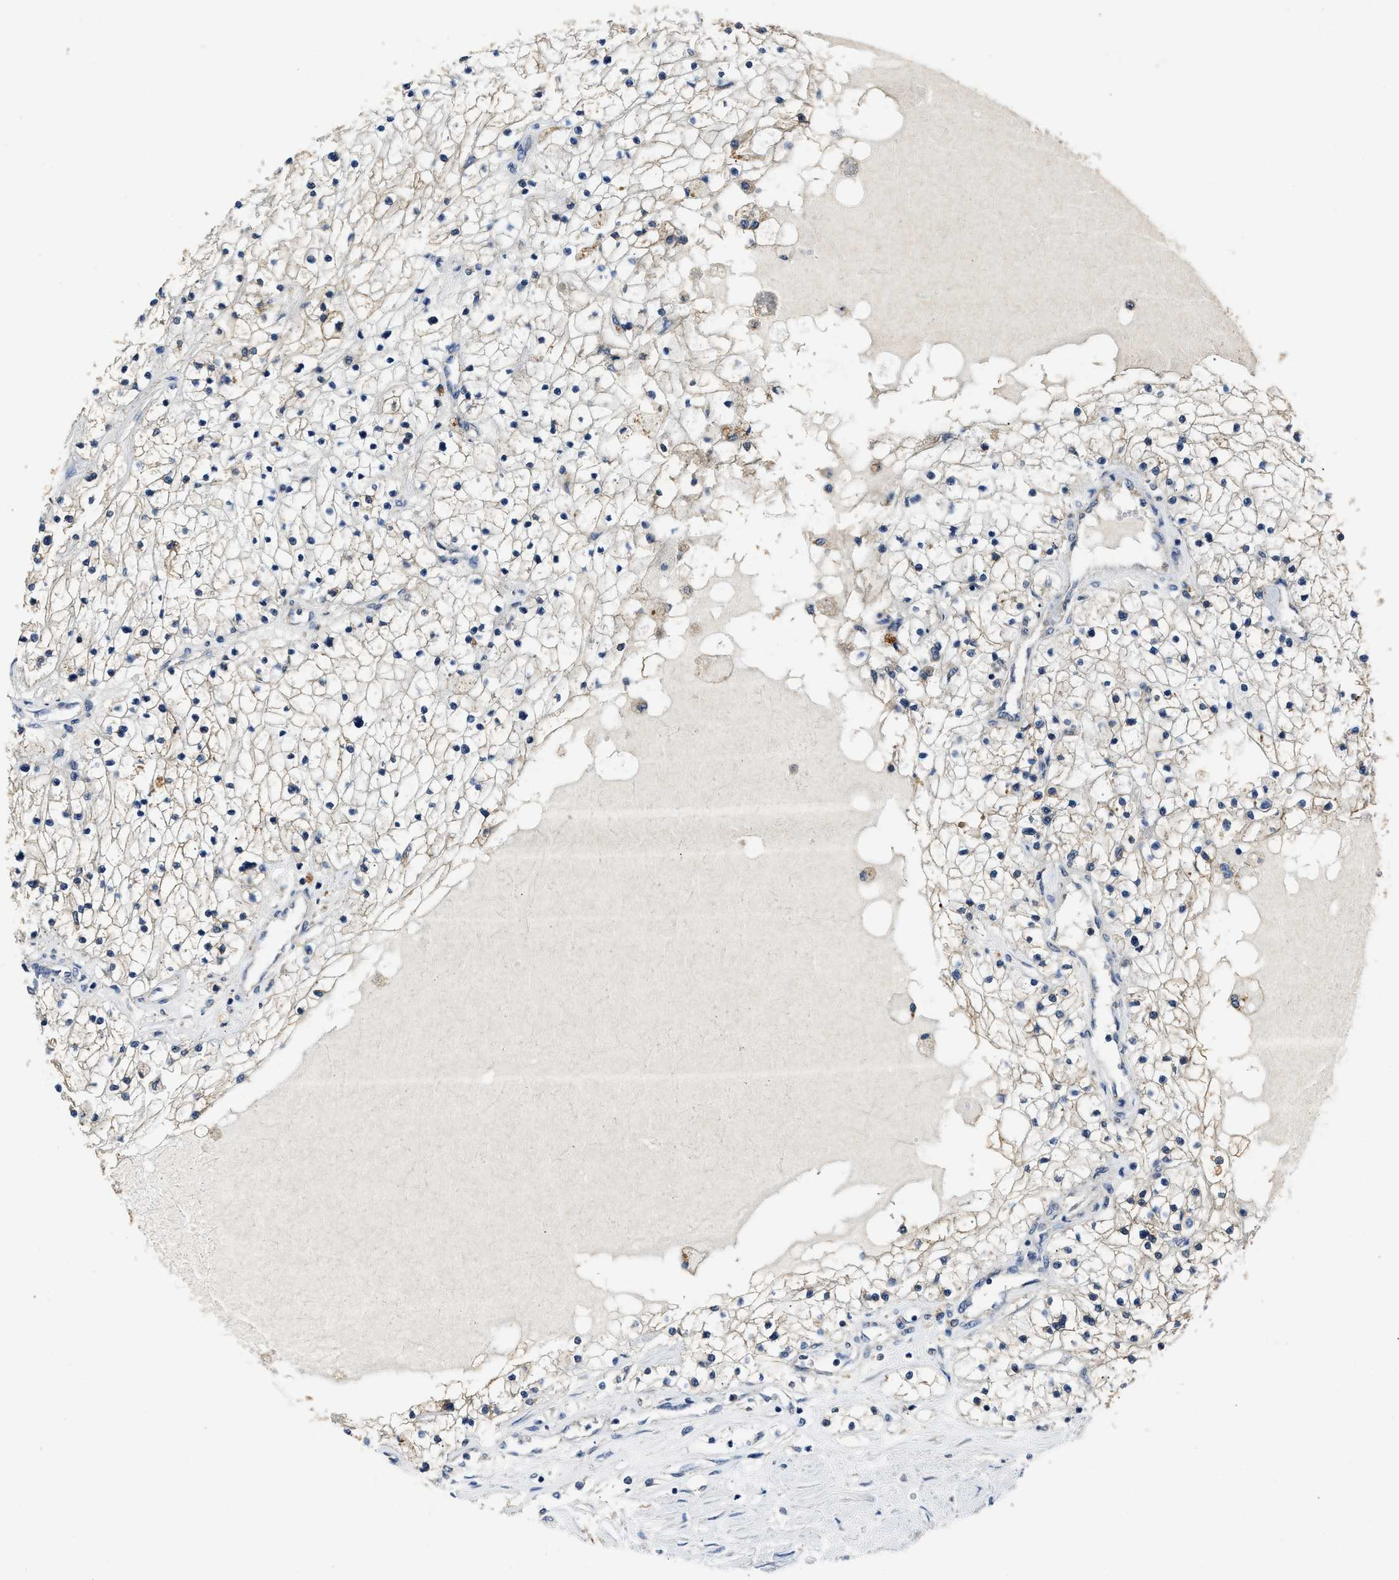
{"staining": {"intensity": "moderate", "quantity": "<25%", "location": "cytoplasmic/membranous"}, "tissue": "renal cancer", "cell_type": "Tumor cells", "image_type": "cancer", "snomed": [{"axis": "morphology", "description": "Adenocarcinoma, NOS"}, {"axis": "topography", "description": "Kidney"}], "caption": "Brown immunohistochemical staining in human renal adenocarcinoma displays moderate cytoplasmic/membranous expression in about <25% of tumor cells. (Brightfield microscopy of DAB IHC at high magnification).", "gene": "CTNNA1", "patient": {"sex": "male", "age": 68}}